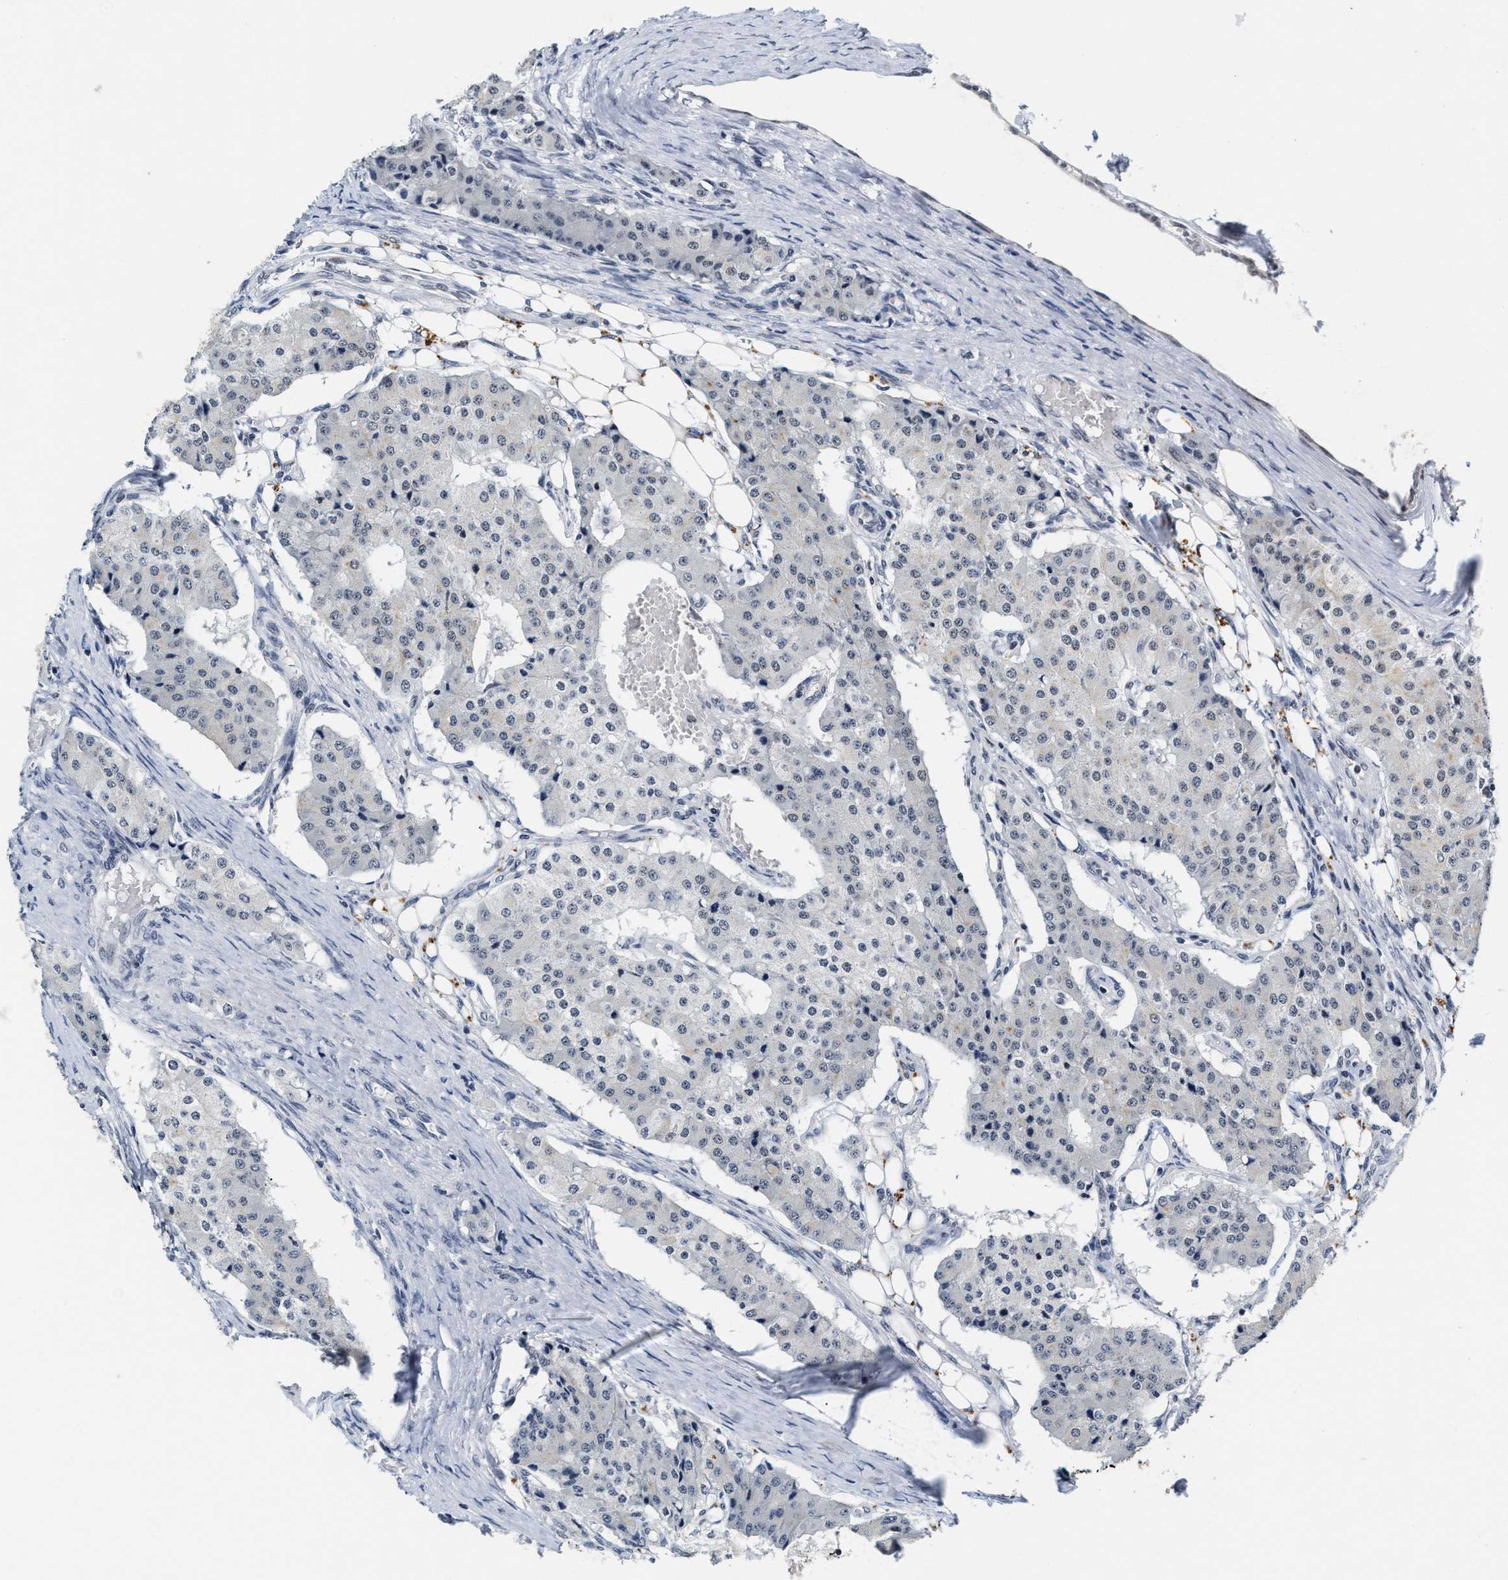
{"staining": {"intensity": "negative", "quantity": "none", "location": "none"}, "tissue": "carcinoid", "cell_type": "Tumor cells", "image_type": "cancer", "snomed": [{"axis": "morphology", "description": "Carcinoid, malignant, NOS"}, {"axis": "topography", "description": "Colon"}], "caption": "Immunohistochemistry image of carcinoid (malignant) stained for a protein (brown), which exhibits no positivity in tumor cells. The staining was performed using DAB (3,3'-diaminobenzidine) to visualize the protein expression in brown, while the nuclei were stained in blue with hematoxylin (Magnification: 20x).", "gene": "INIP", "patient": {"sex": "female", "age": 52}}